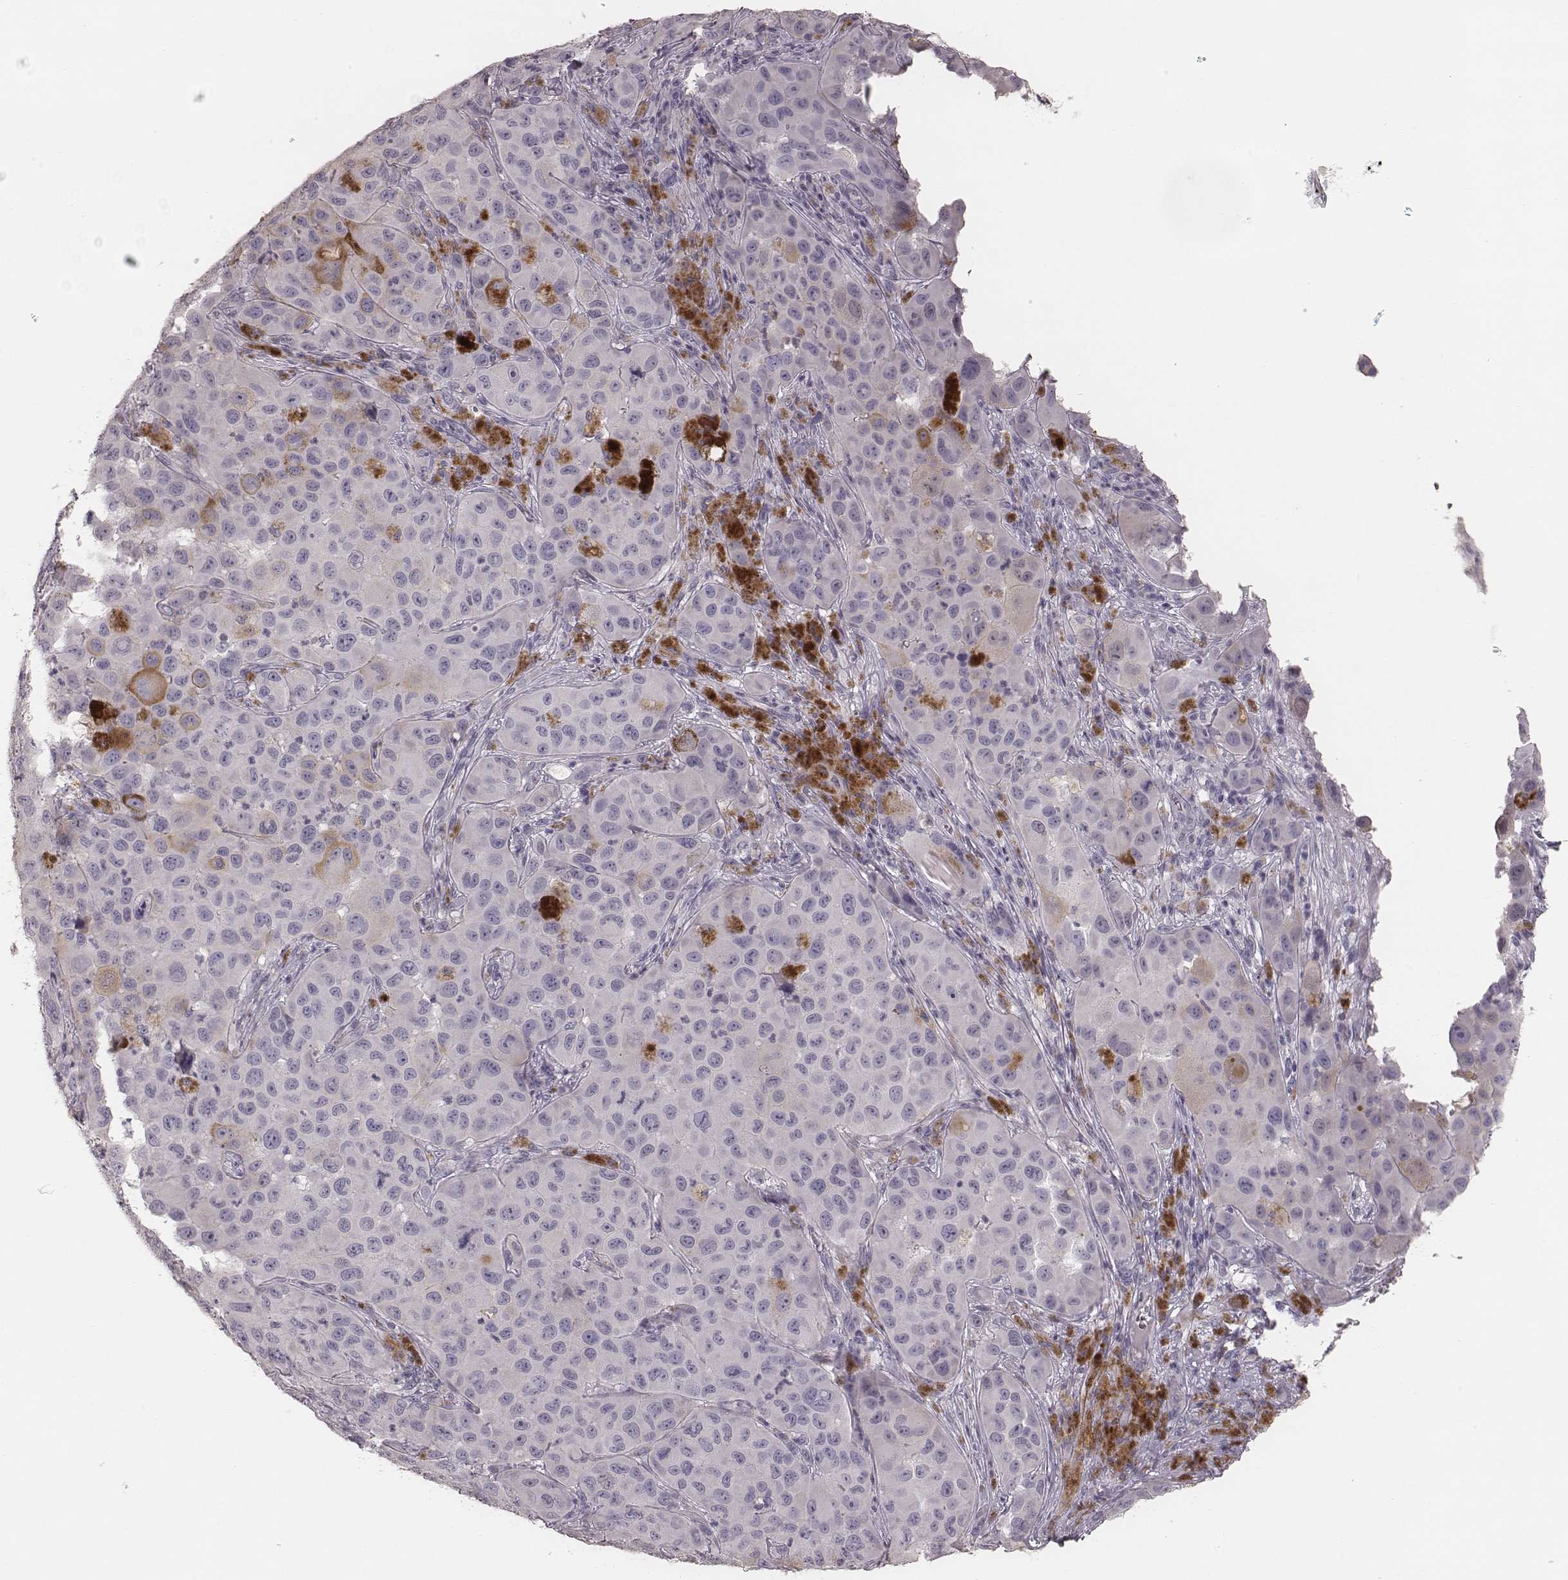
{"staining": {"intensity": "negative", "quantity": "none", "location": "none"}, "tissue": "melanoma", "cell_type": "Tumor cells", "image_type": "cancer", "snomed": [{"axis": "morphology", "description": "Malignant melanoma, NOS"}, {"axis": "topography", "description": "Skin"}], "caption": "The image exhibits no staining of tumor cells in malignant melanoma. The staining was performed using DAB (3,3'-diaminobenzidine) to visualize the protein expression in brown, while the nuclei were stained in blue with hematoxylin (Magnification: 20x).", "gene": "ZP4", "patient": {"sex": "male", "age": 96}}